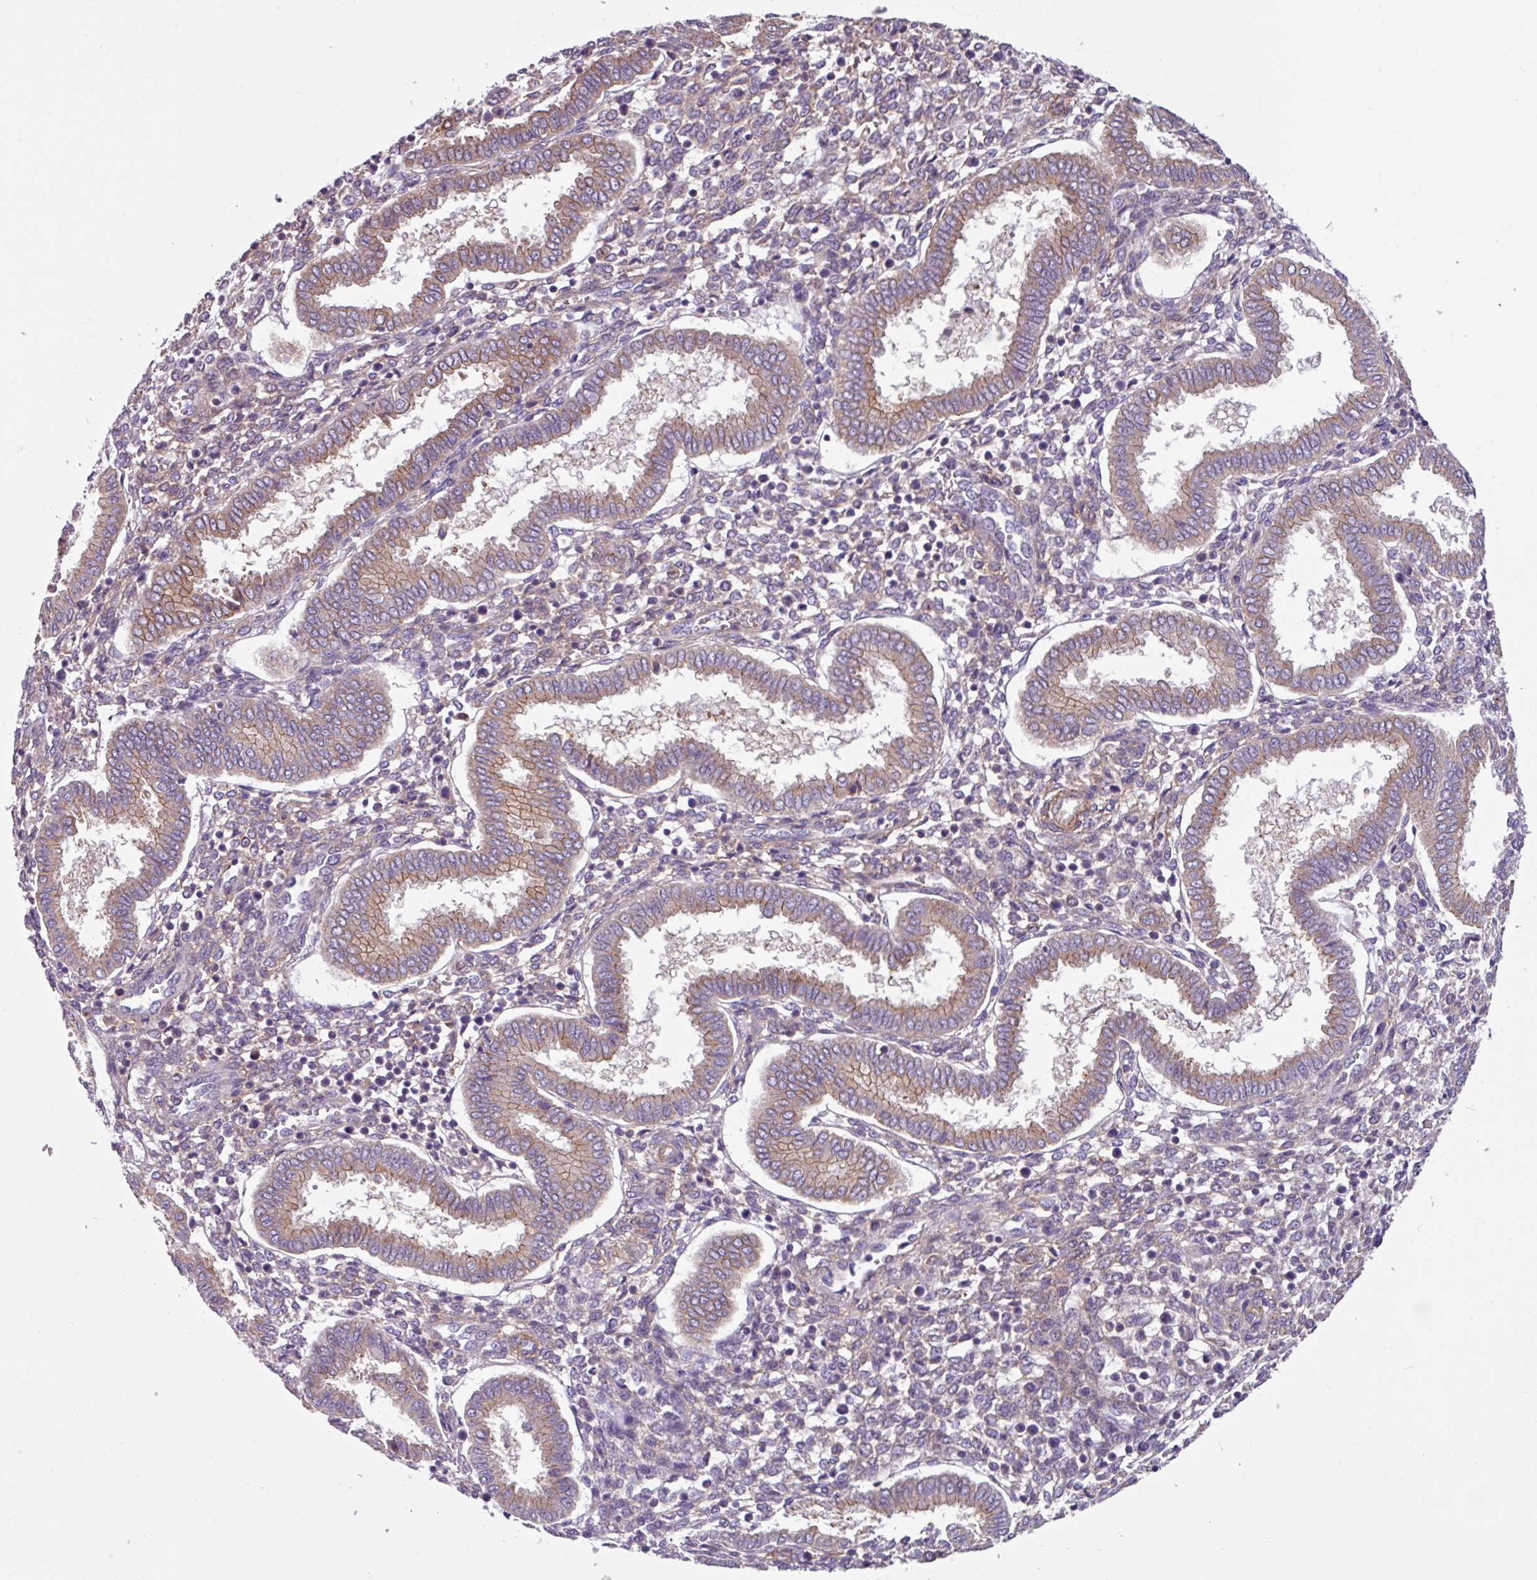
{"staining": {"intensity": "negative", "quantity": "none", "location": "none"}, "tissue": "endometrium", "cell_type": "Cells in endometrial stroma", "image_type": "normal", "snomed": [{"axis": "morphology", "description": "Normal tissue, NOS"}, {"axis": "topography", "description": "Endometrium"}], "caption": "Cells in endometrial stroma are negative for protein expression in benign human endometrium.", "gene": "SLC23A2", "patient": {"sex": "female", "age": 24}}